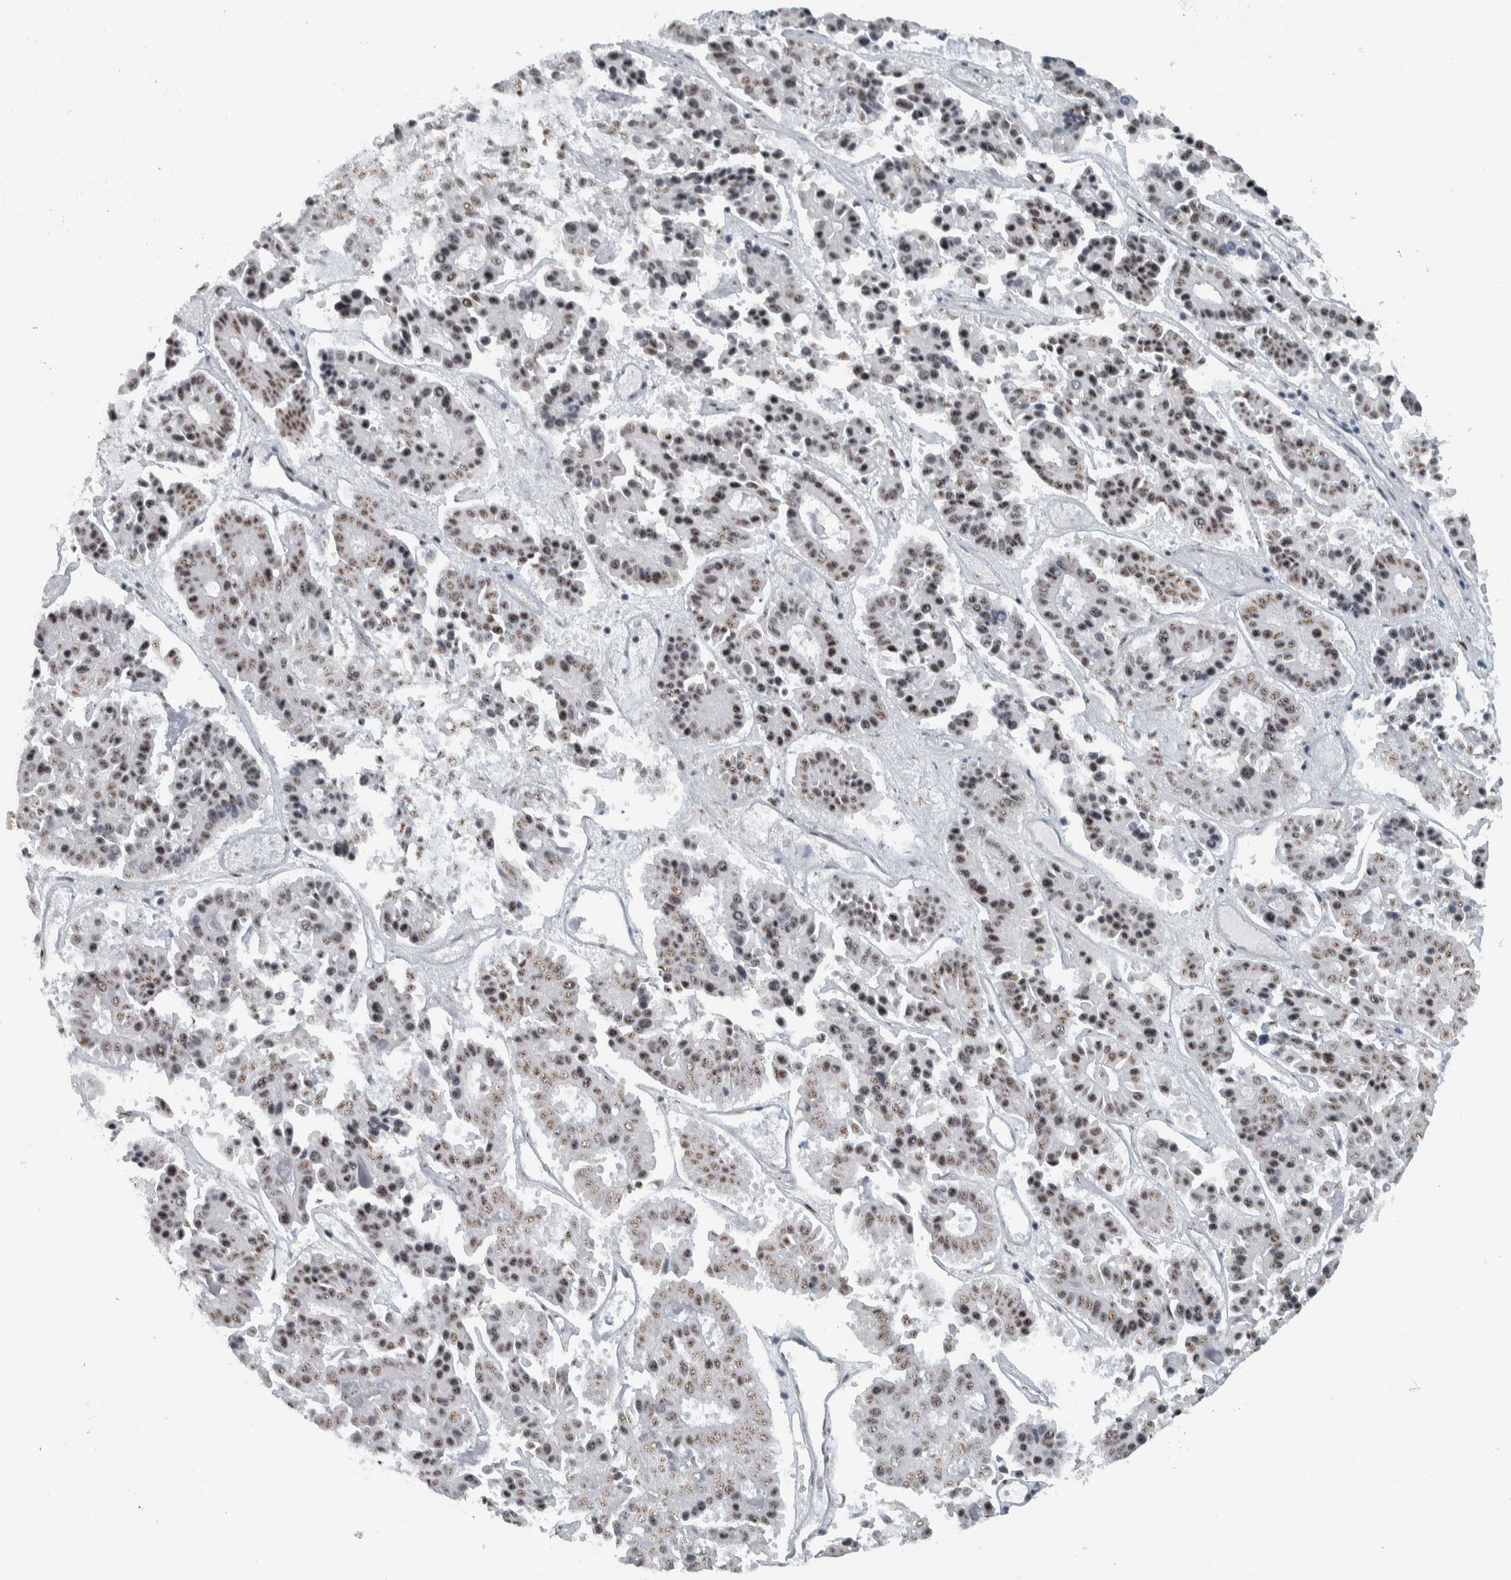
{"staining": {"intensity": "weak", "quantity": "<25%", "location": "nuclear"}, "tissue": "pancreatic cancer", "cell_type": "Tumor cells", "image_type": "cancer", "snomed": [{"axis": "morphology", "description": "Adenocarcinoma, NOS"}, {"axis": "topography", "description": "Pancreas"}], "caption": "This is a image of immunohistochemistry staining of pancreatic cancer (adenocarcinoma), which shows no staining in tumor cells.", "gene": "SON", "patient": {"sex": "male", "age": 50}}